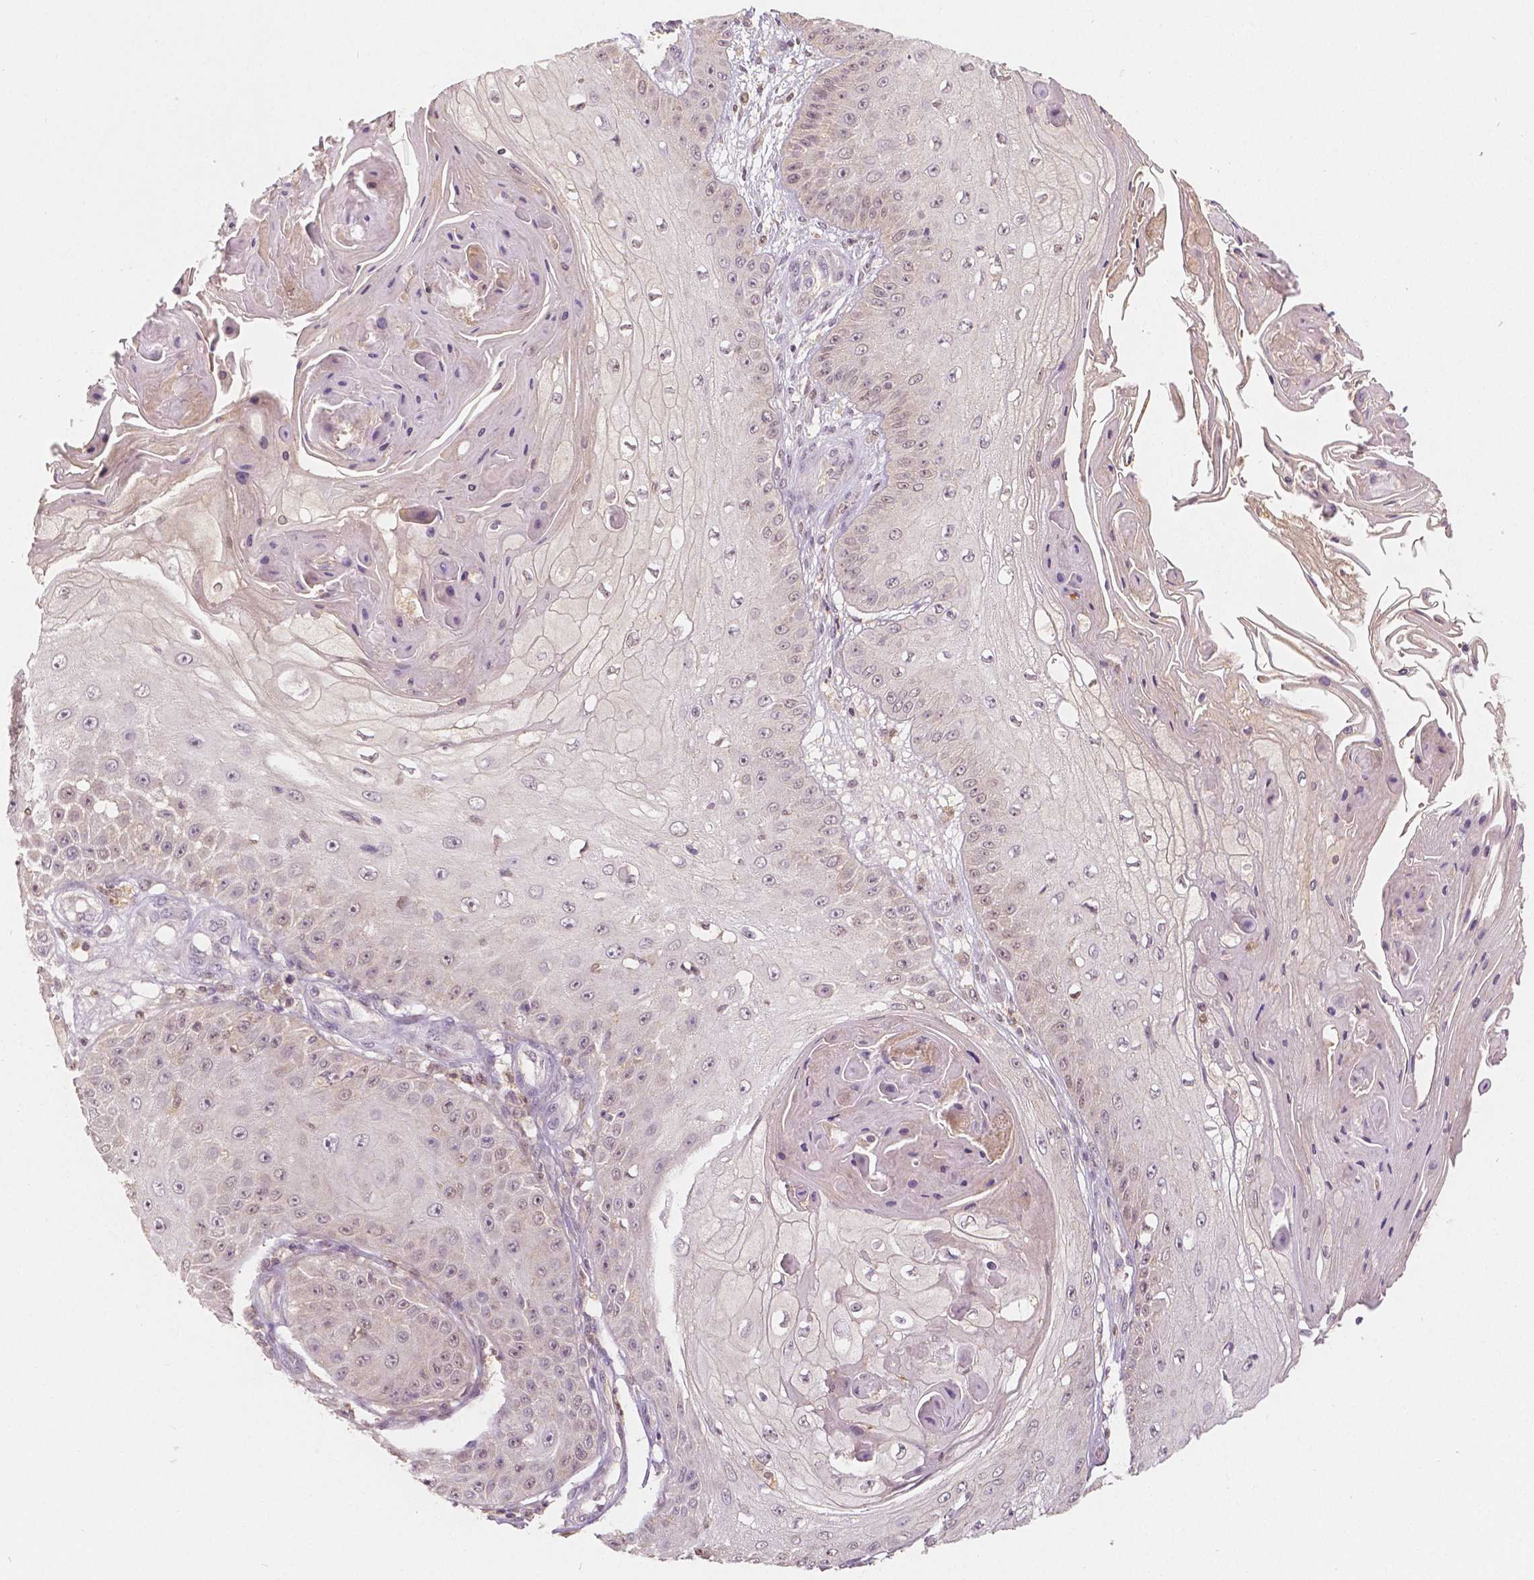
{"staining": {"intensity": "negative", "quantity": "none", "location": "none"}, "tissue": "skin cancer", "cell_type": "Tumor cells", "image_type": "cancer", "snomed": [{"axis": "morphology", "description": "Squamous cell carcinoma, NOS"}, {"axis": "topography", "description": "Skin"}], "caption": "The histopathology image demonstrates no staining of tumor cells in skin squamous cell carcinoma. Brightfield microscopy of immunohistochemistry (IHC) stained with DAB (3,3'-diaminobenzidine) (brown) and hematoxylin (blue), captured at high magnification.", "gene": "NAPRT", "patient": {"sex": "male", "age": 70}}